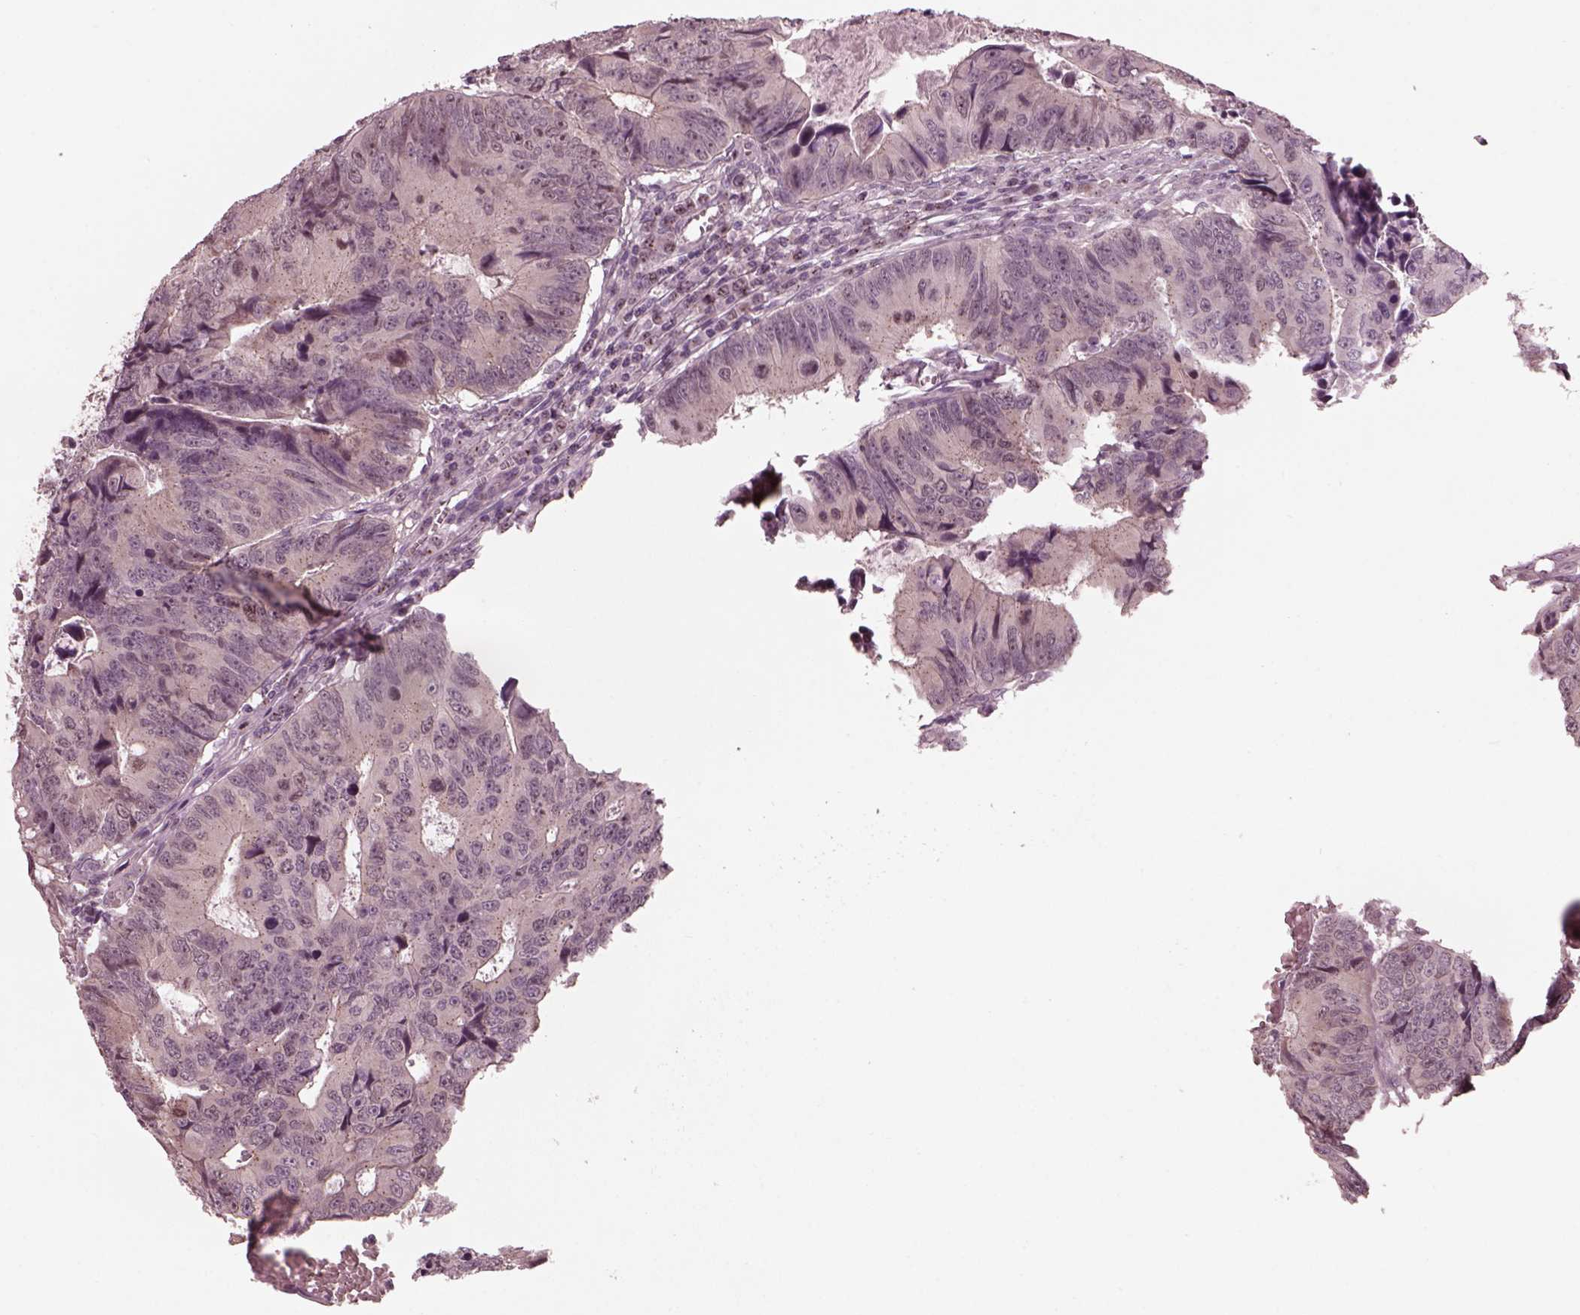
{"staining": {"intensity": "negative", "quantity": "none", "location": "none"}, "tissue": "colorectal cancer", "cell_type": "Tumor cells", "image_type": "cancer", "snomed": [{"axis": "morphology", "description": "Adenocarcinoma, NOS"}, {"axis": "topography", "description": "Colon"}], "caption": "An immunohistochemistry (IHC) image of colorectal cancer is shown. There is no staining in tumor cells of colorectal cancer.", "gene": "SAXO1", "patient": {"sex": "female", "age": 87}}